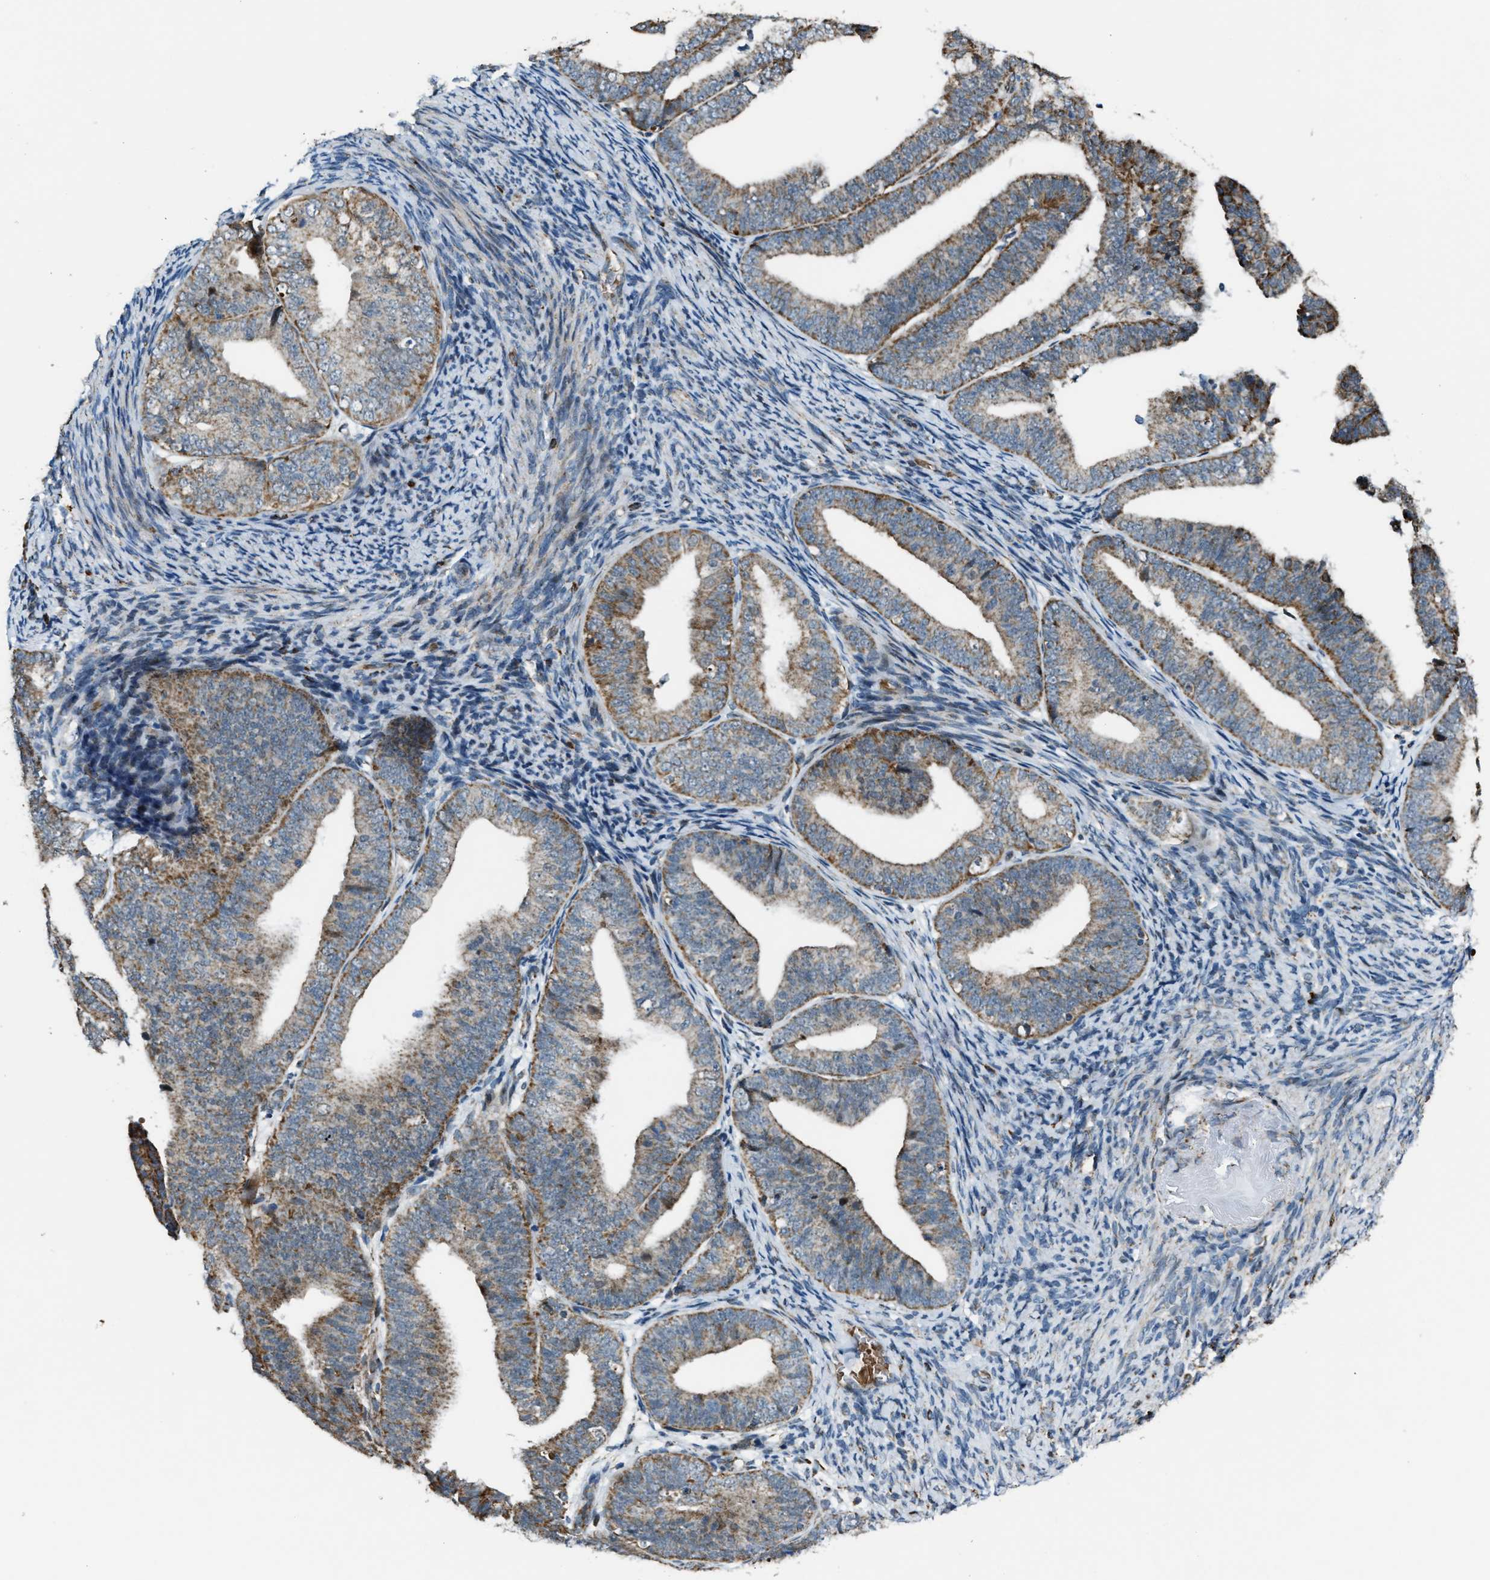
{"staining": {"intensity": "moderate", "quantity": "25%-75%", "location": "cytoplasmic/membranous"}, "tissue": "endometrial cancer", "cell_type": "Tumor cells", "image_type": "cancer", "snomed": [{"axis": "morphology", "description": "Adenocarcinoma, NOS"}, {"axis": "topography", "description": "Endometrium"}], "caption": "Endometrial adenocarcinoma stained with a brown dye displays moderate cytoplasmic/membranous positive positivity in approximately 25%-75% of tumor cells.", "gene": "CHN2", "patient": {"sex": "female", "age": 63}}